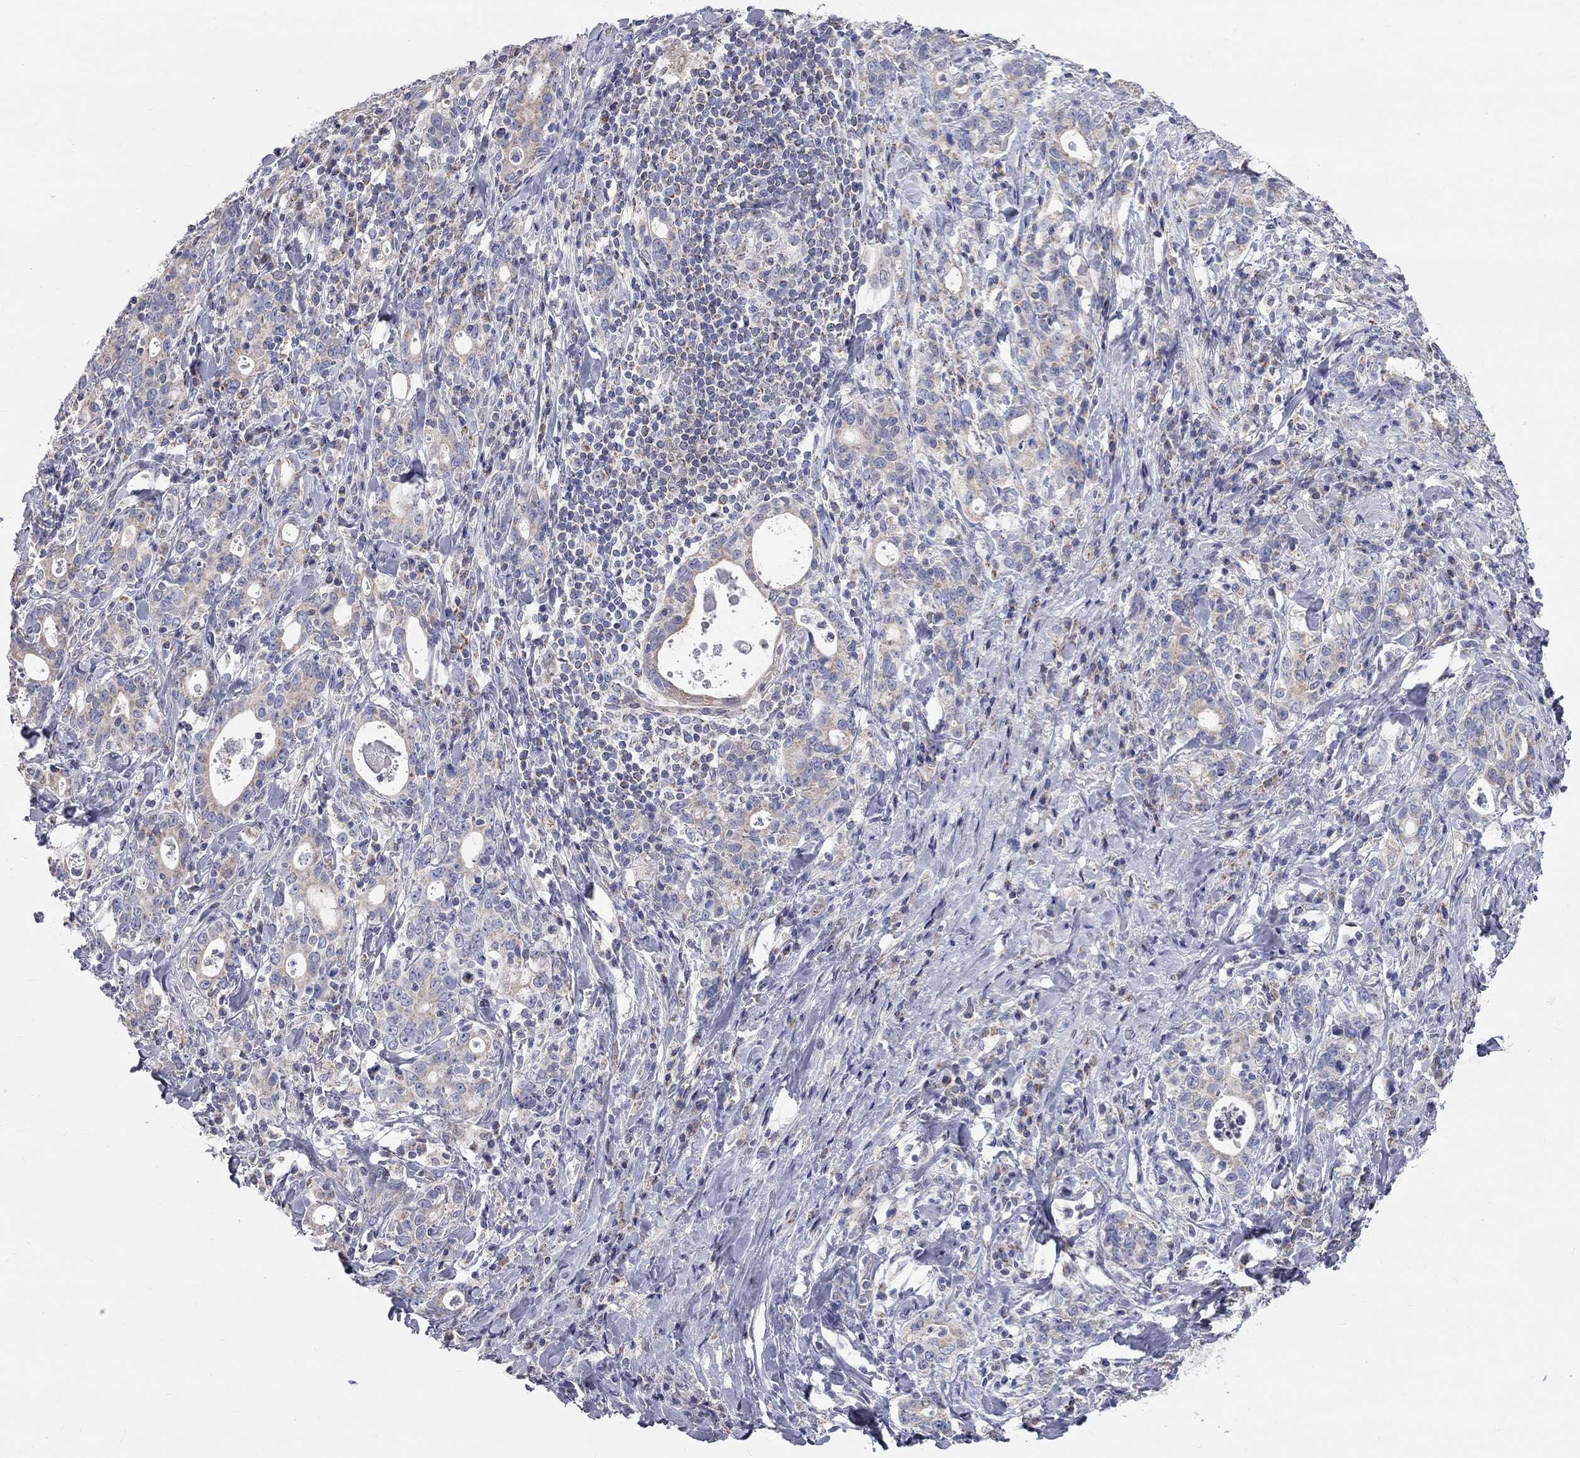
{"staining": {"intensity": "weak", "quantity": "<25%", "location": "cytoplasmic/membranous"}, "tissue": "stomach cancer", "cell_type": "Tumor cells", "image_type": "cancer", "snomed": [{"axis": "morphology", "description": "Adenocarcinoma, NOS"}, {"axis": "topography", "description": "Stomach"}], "caption": "DAB immunohistochemical staining of human stomach cancer exhibits no significant expression in tumor cells.", "gene": "CFAP161", "patient": {"sex": "male", "age": 79}}